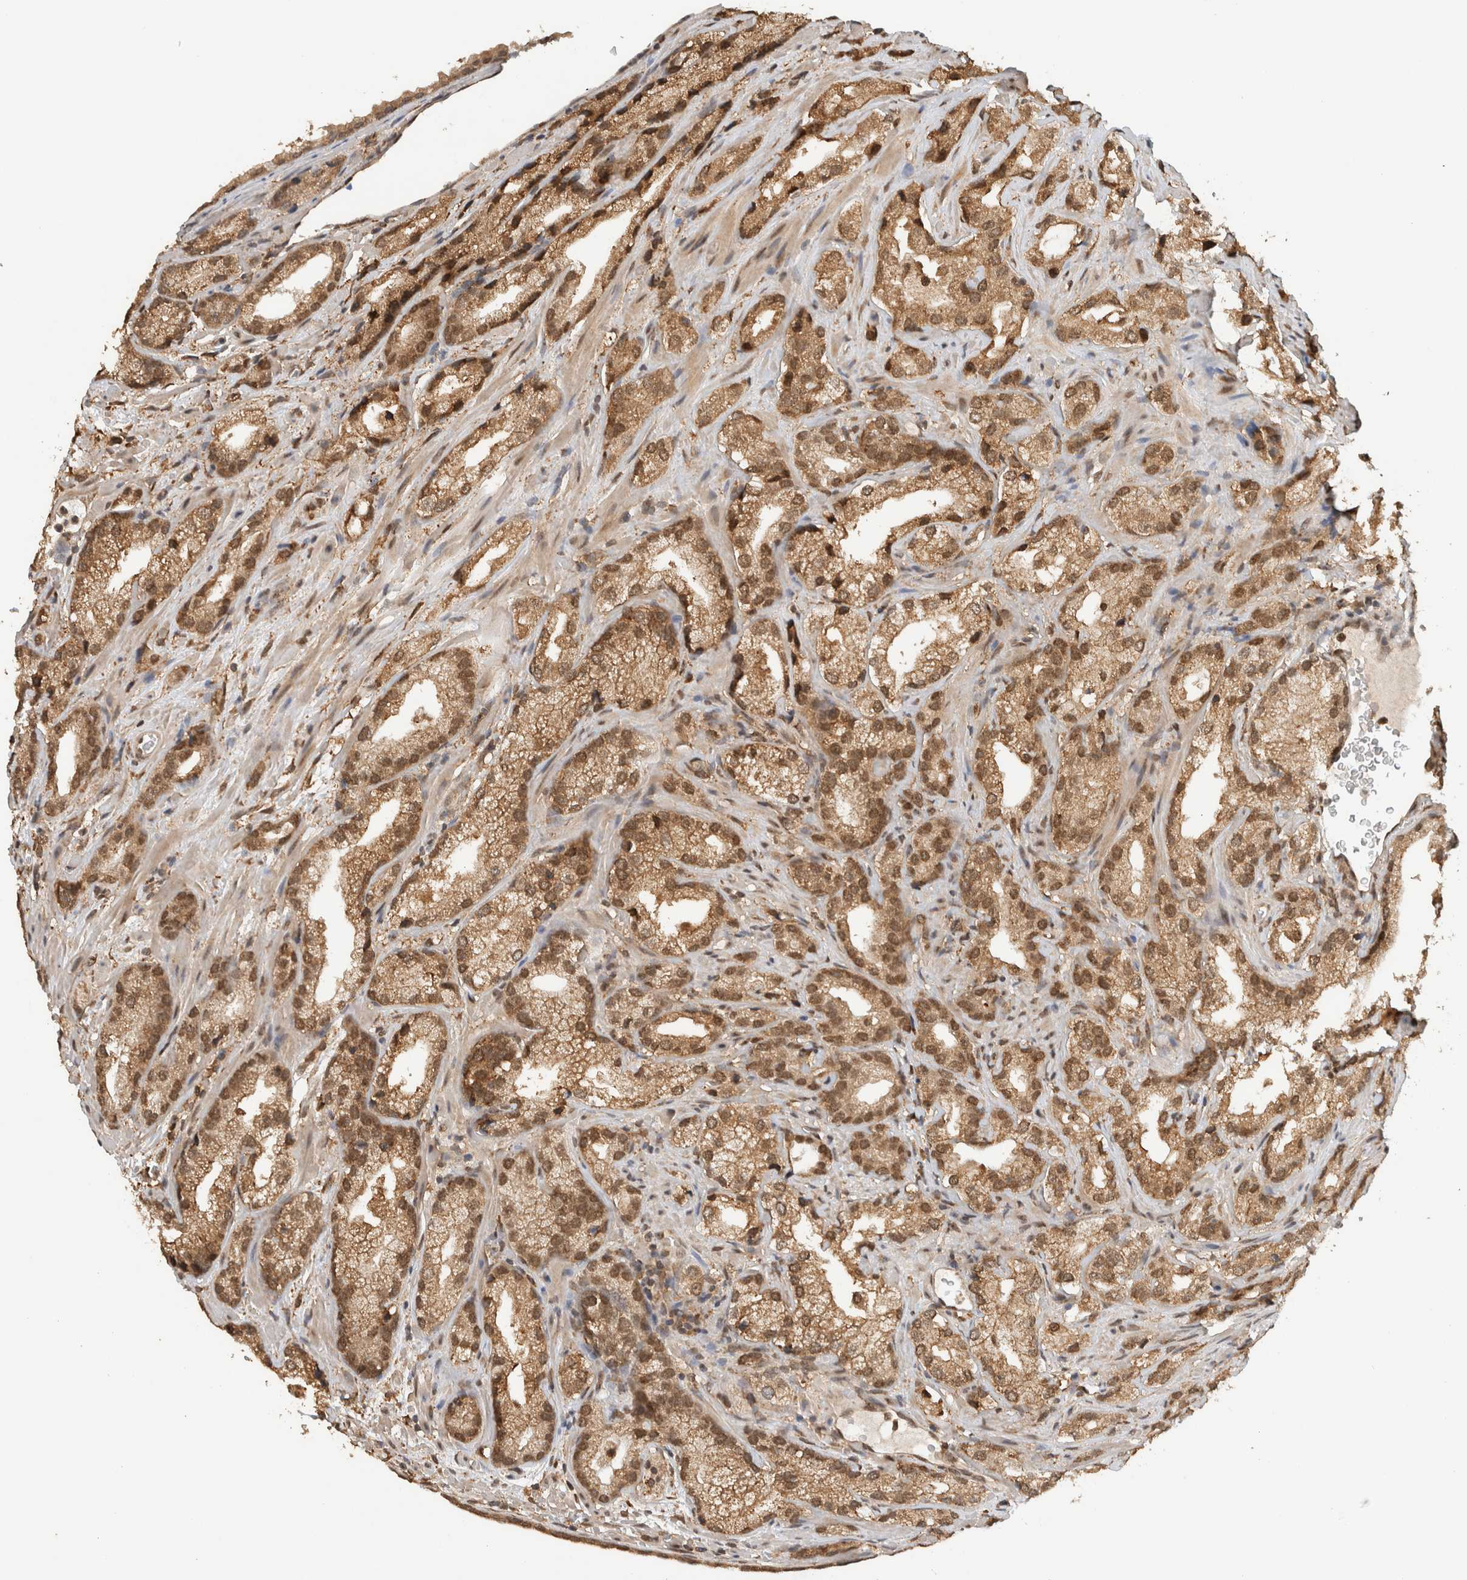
{"staining": {"intensity": "moderate", "quantity": ">75%", "location": "cytoplasmic/membranous,nuclear"}, "tissue": "prostate cancer", "cell_type": "Tumor cells", "image_type": "cancer", "snomed": [{"axis": "morphology", "description": "Adenocarcinoma, High grade"}, {"axis": "topography", "description": "Prostate"}], "caption": "A medium amount of moderate cytoplasmic/membranous and nuclear expression is identified in approximately >75% of tumor cells in prostate cancer tissue.", "gene": "C1orf21", "patient": {"sex": "male", "age": 63}}